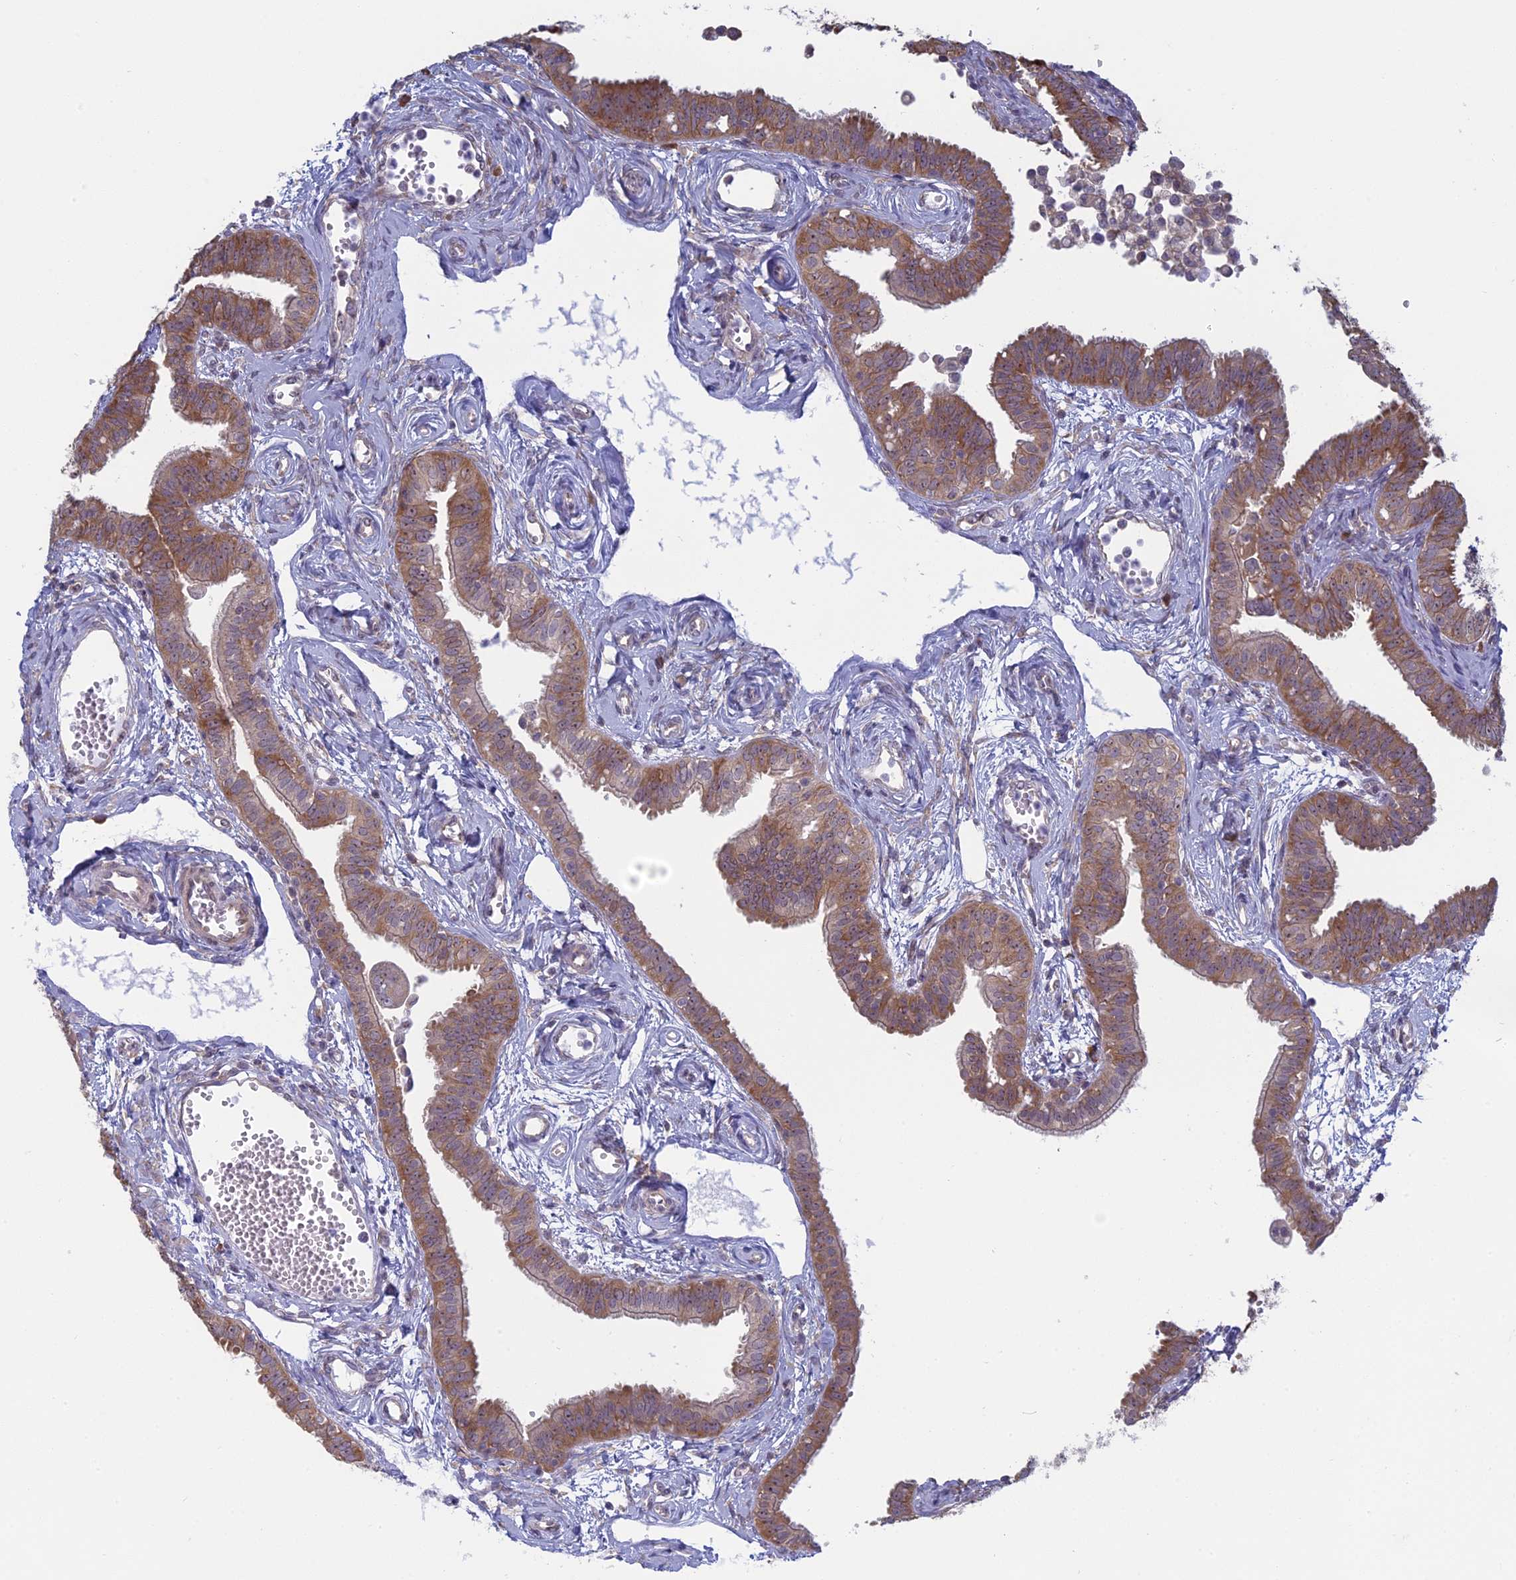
{"staining": {"intensity": "moderate", "quantity": ">75%", "location": "cytoplasmic/membranous,nuclear"}, "tissue": "fallopian tube", "cell_type": "Glandular cells", "image_type": "normal", "snomed": [{"axis": "morphology", "description": "Normal tissue, NOS"}, {"axis": "morphology", "description": "Carcinoma, NOS"}, {"axis": "topography", "description": "Fallopian tube"}, {"axis": "topography", "description": "Ovary"}], "caption": "Glandular cells demonstrate moderate cytoplasmic/membranous,nuclear staining in approximately >75% of cells in unremarkable fallopian tube.", "gene": "RPS19BP1", "patient": {"sex": "female", "age": 59}}